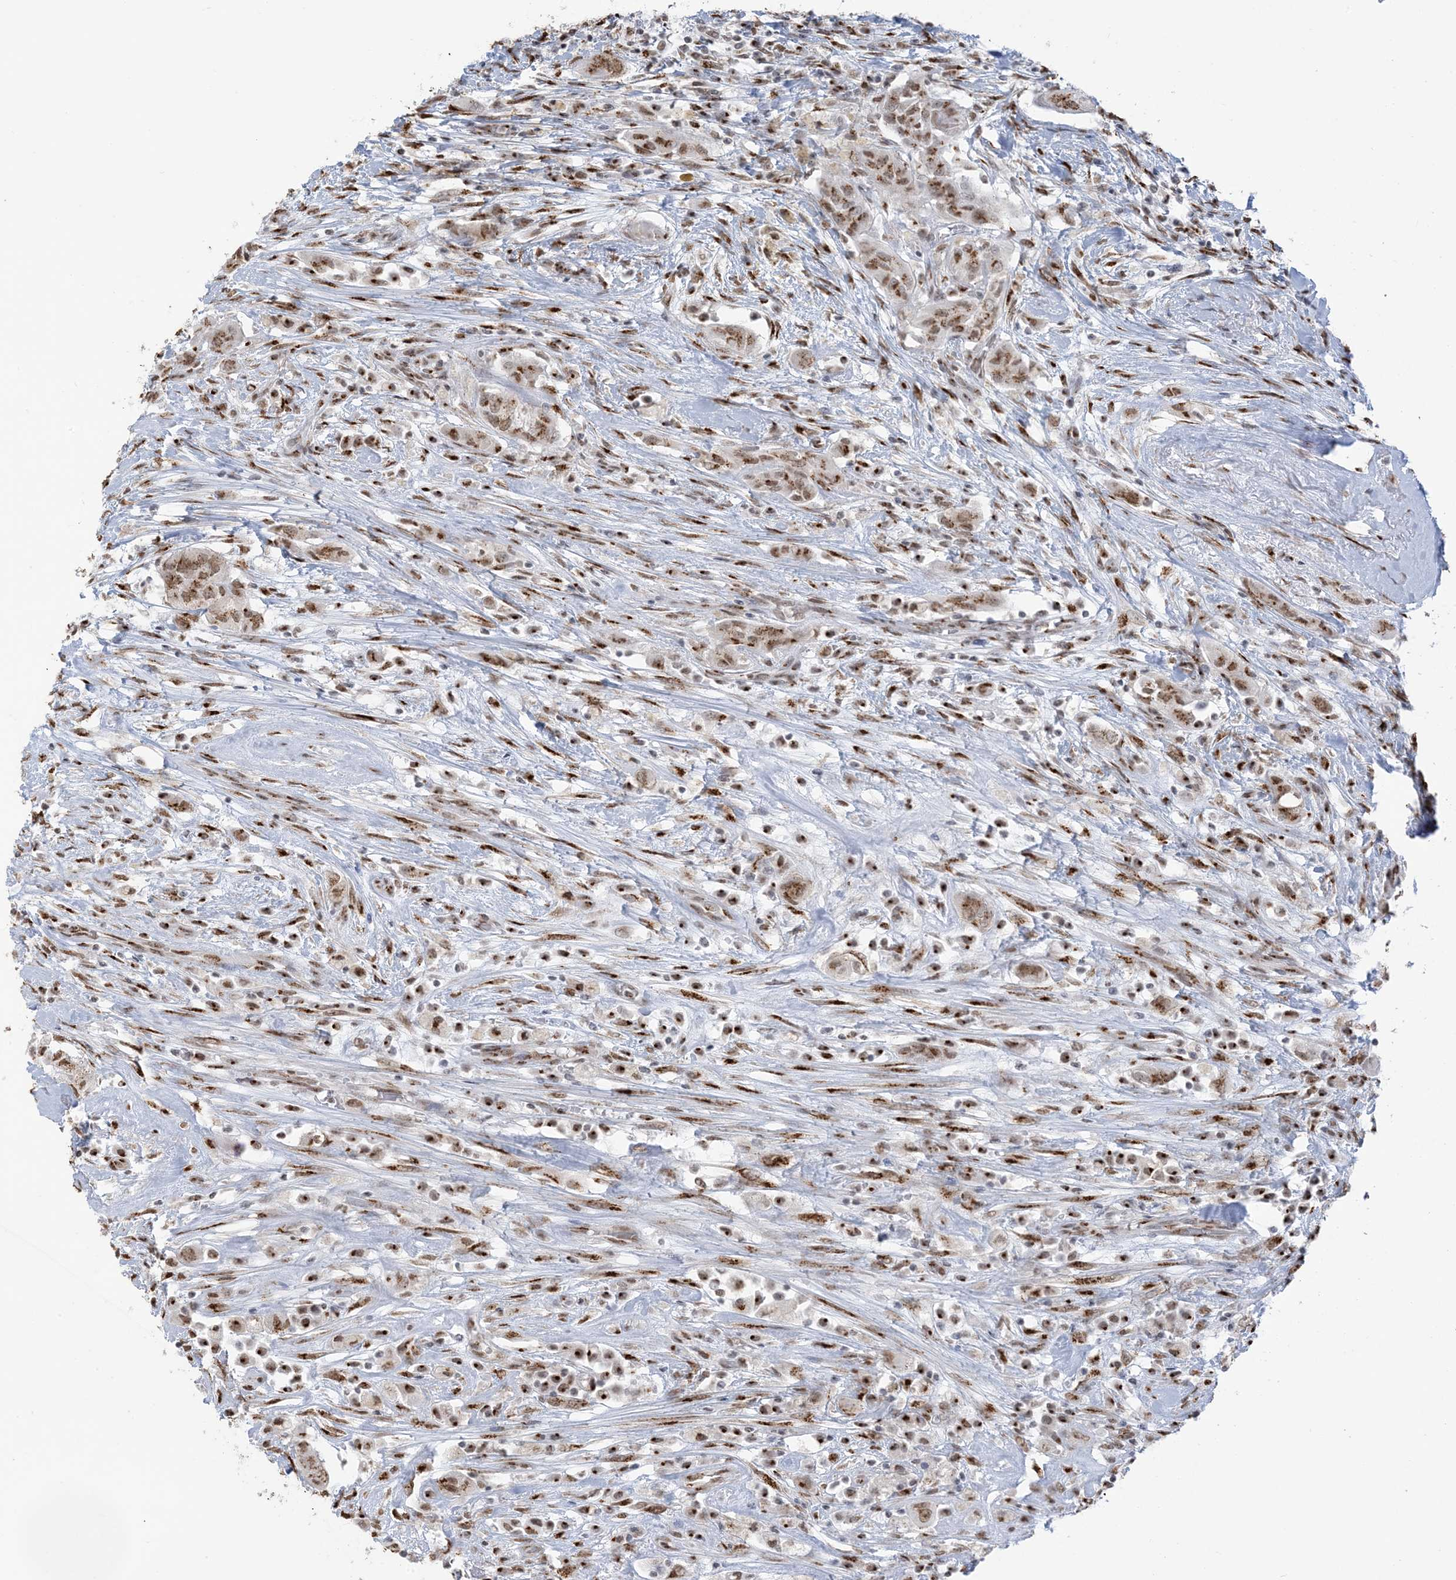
{"staining": {"intensity": "moderate", "quantity": ">75%", "location": "cytoplasmic/membranous,nuclear"}, "tissue": "thyroid cancer", "cell_type": "Tumor cells", "image_type": "cancer", "snomed": [{"axis": "morphology", "description": "Papillary adenocarcinoma, NOS"}, {"axis": "topography", "description": "Thyroid gland"}], "caption": "High-magnification brightfield microscopy of papillary adenocarcinoma (thyroid) stained with DAB (brown) and counterstained with hematoxylin (blue). tumor cells exhibit moderate cytoplasmic/membranous and nuclear expression is identified in approximately>75% of cells.", "gene": "GPR107", "patient": {"sex": "female", "age": 59}}